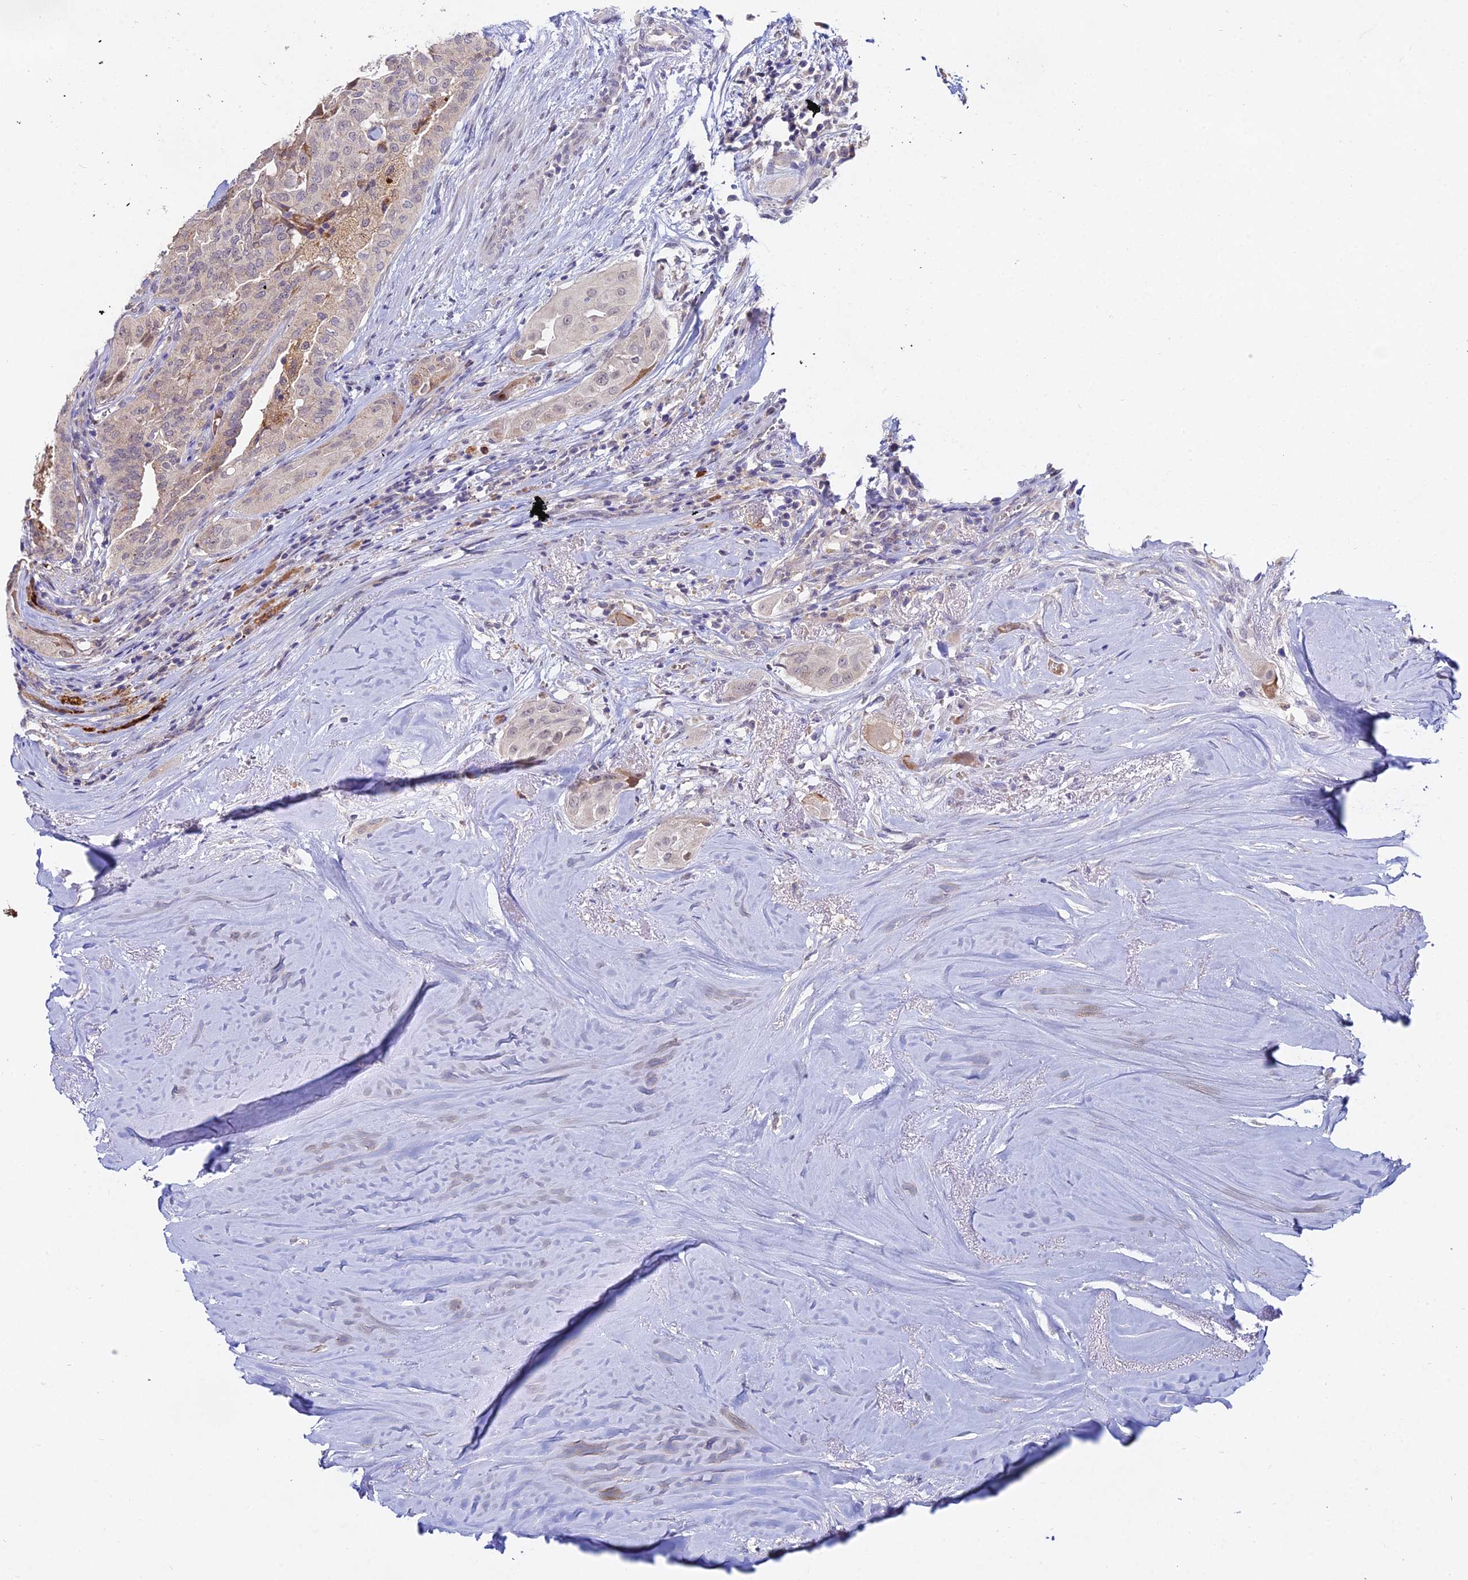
{"staining": {"intensity": "negative", "quantity": "none", "location": "none"}, "tissue": "thyroid cancer", "cell_type": "Tumor cells", "image_type": "cancer", "snomed": [{"axis": "morphology", "description": "Papillary adenocarcinoma, NOS"}, {"axis": "topography", "description": "Thyroid gland"}], "caption": "Immunohistochemistry photomicrograph of neoplastic tissue: human thyroid cancer stained with DAB (3,3'-diaminobenzidine) displays no significant protein staining in tumor cells.", "gene": "WDR43", "patient": {"sex": "female", "age": 59}}